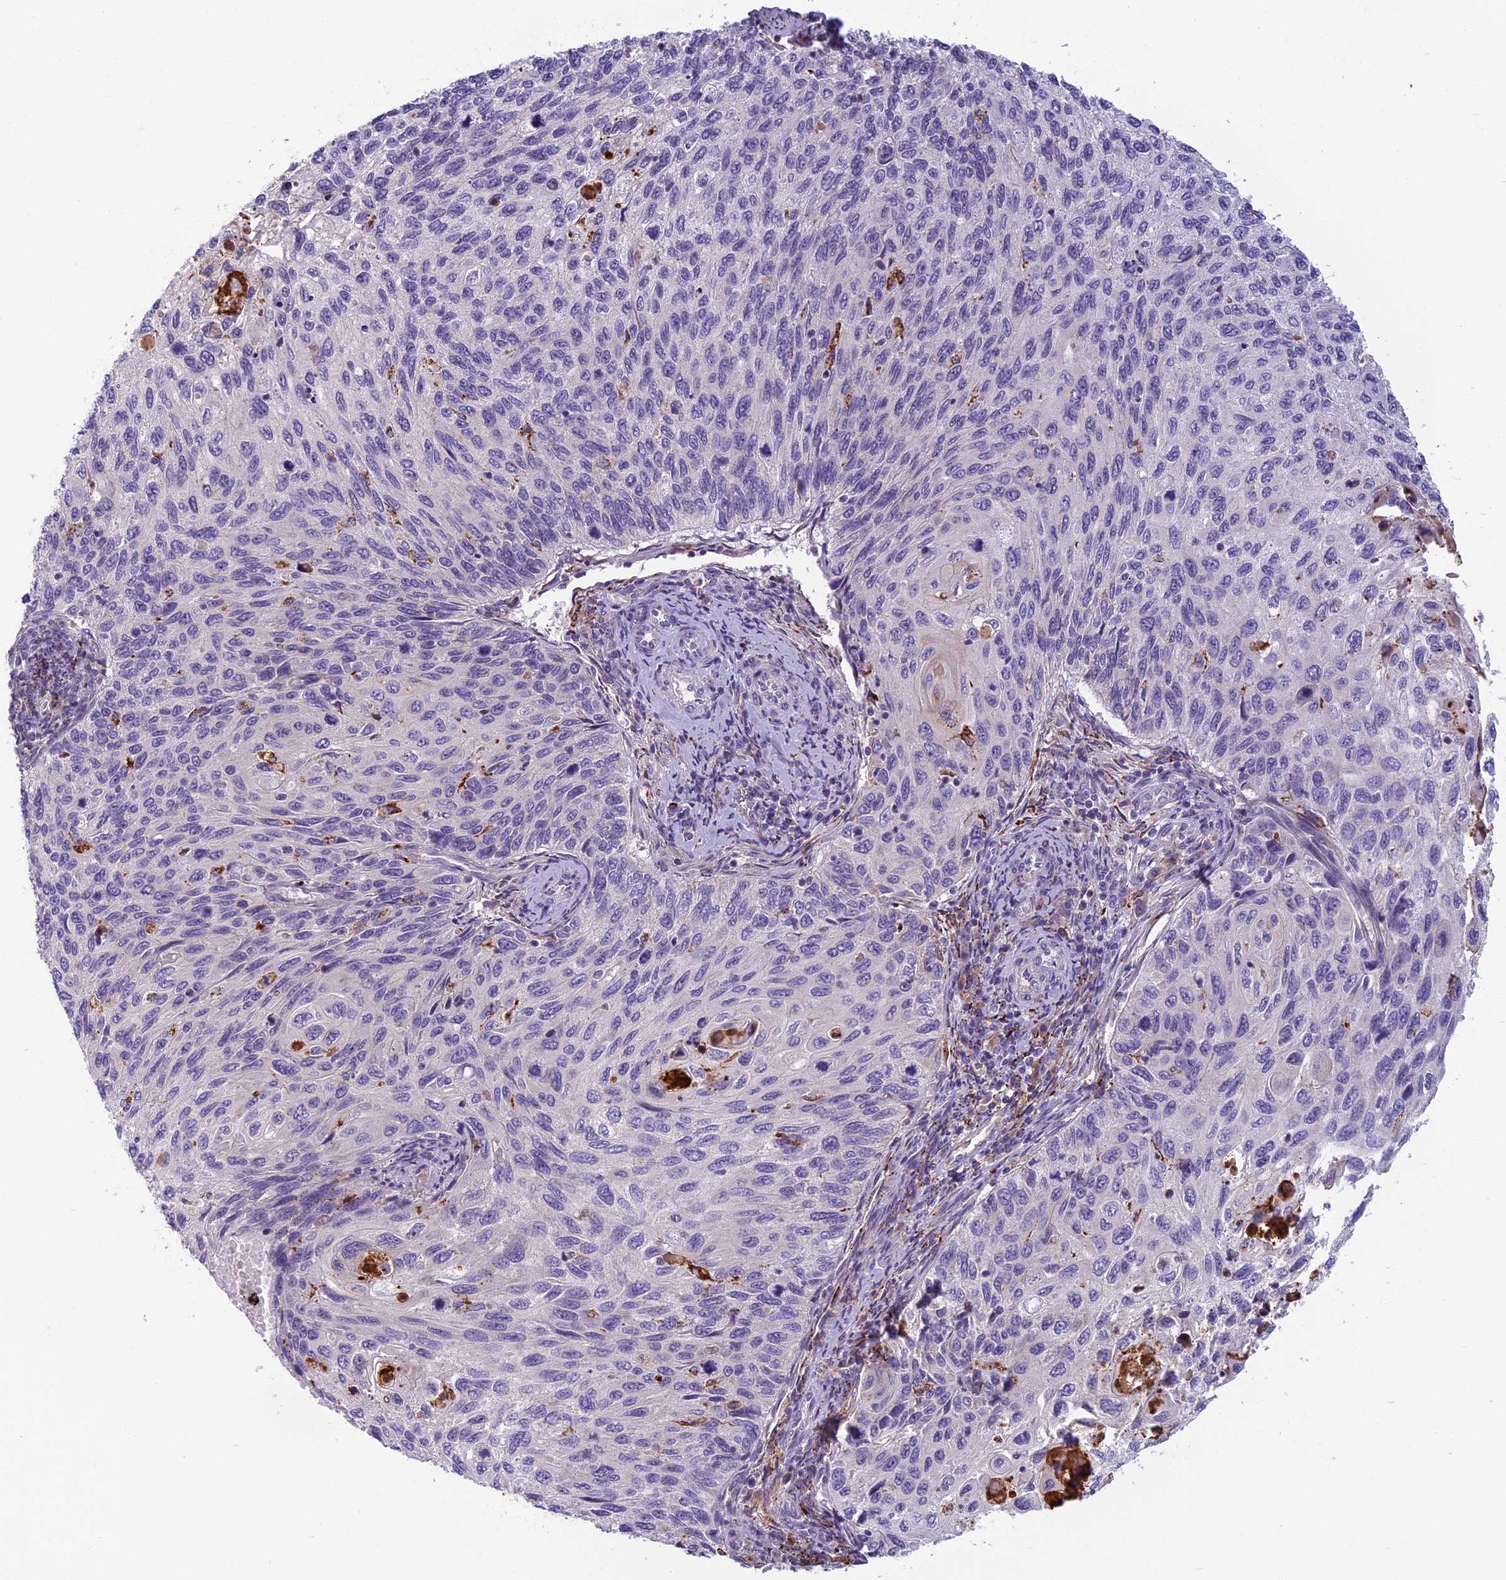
{"staining": {"intensity": "negative", "quantity": "none", "location": "none"}, "tissue": "cervical cancer", "cell_type": "Tumor cells", "image_type": "cancer", "snomed": [{"axis": "morphology", "description": "Squamous cell carcinoma, NOS"}, {"axis": "topography", "description": "Cervix"}], "caption": "High power microscopy histopathology image of an immunohistochemistry histopathology image of cervical squamous cell carcinoma, revealing no significant positivity in tumor cells. The staining is performed using DAB brown chromogen with nuclei counter-stained in using hematoxylin.", "gene": "SEMA7A", "patient": {"sex": "female", "age": 70}}